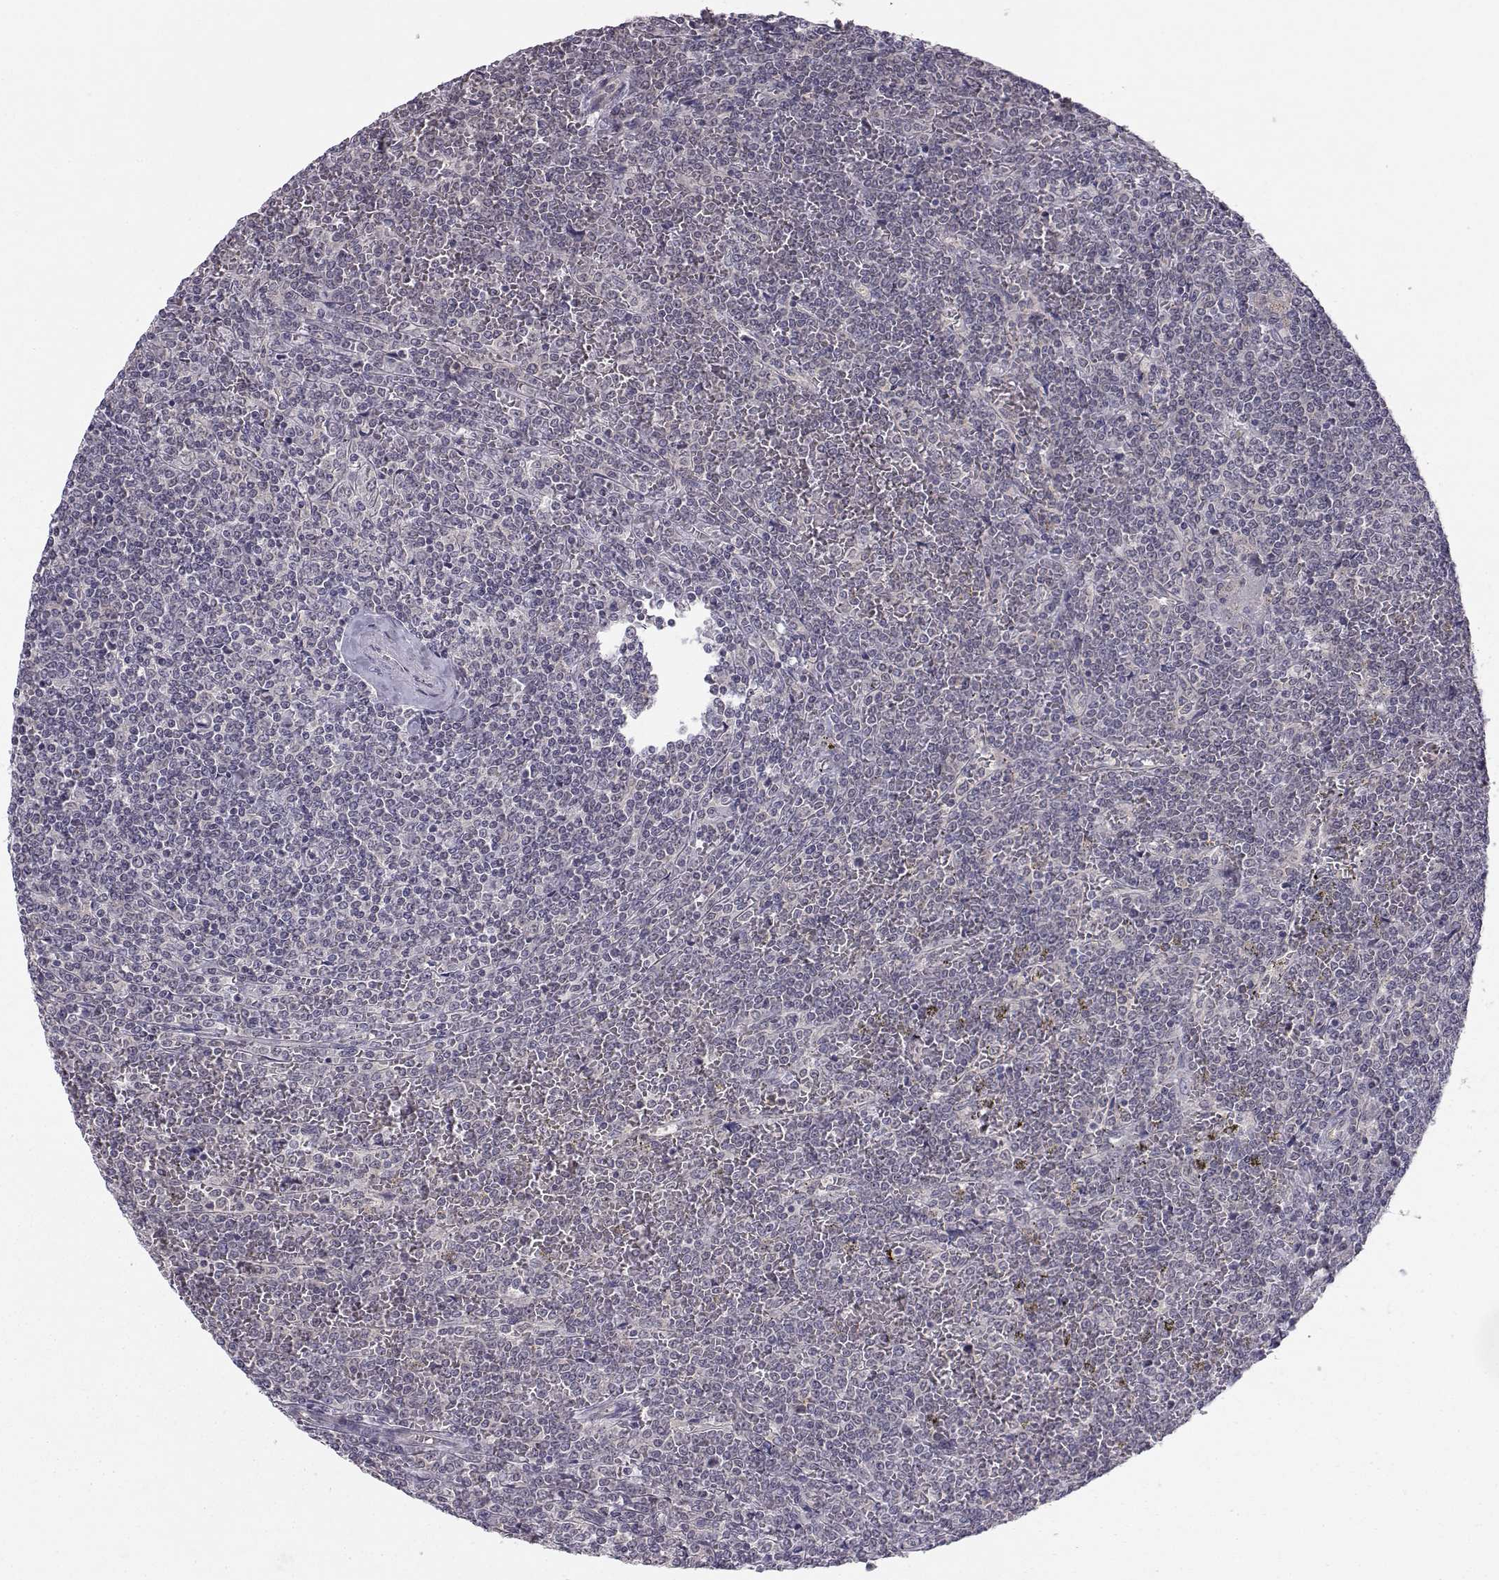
{"staining": {"intensity": "negative", "quantity": "none", "location": "none"}, "tissue": "lymphoma", "cell_type": "Tumor cells", "image_type": "cancer", "snomed": [{"axis": "morphology", "description": "Malignant lymphoma, non-Hodgkin's type, Low grade"}, {"axis": "topography", "description": "Spleen"}], "caption": "Photomicrograph shows no significant protein positivity in tumor cells of lymphoma.", "gene": "KIF13B", "patient": {"sex": "female", "age": 19}}